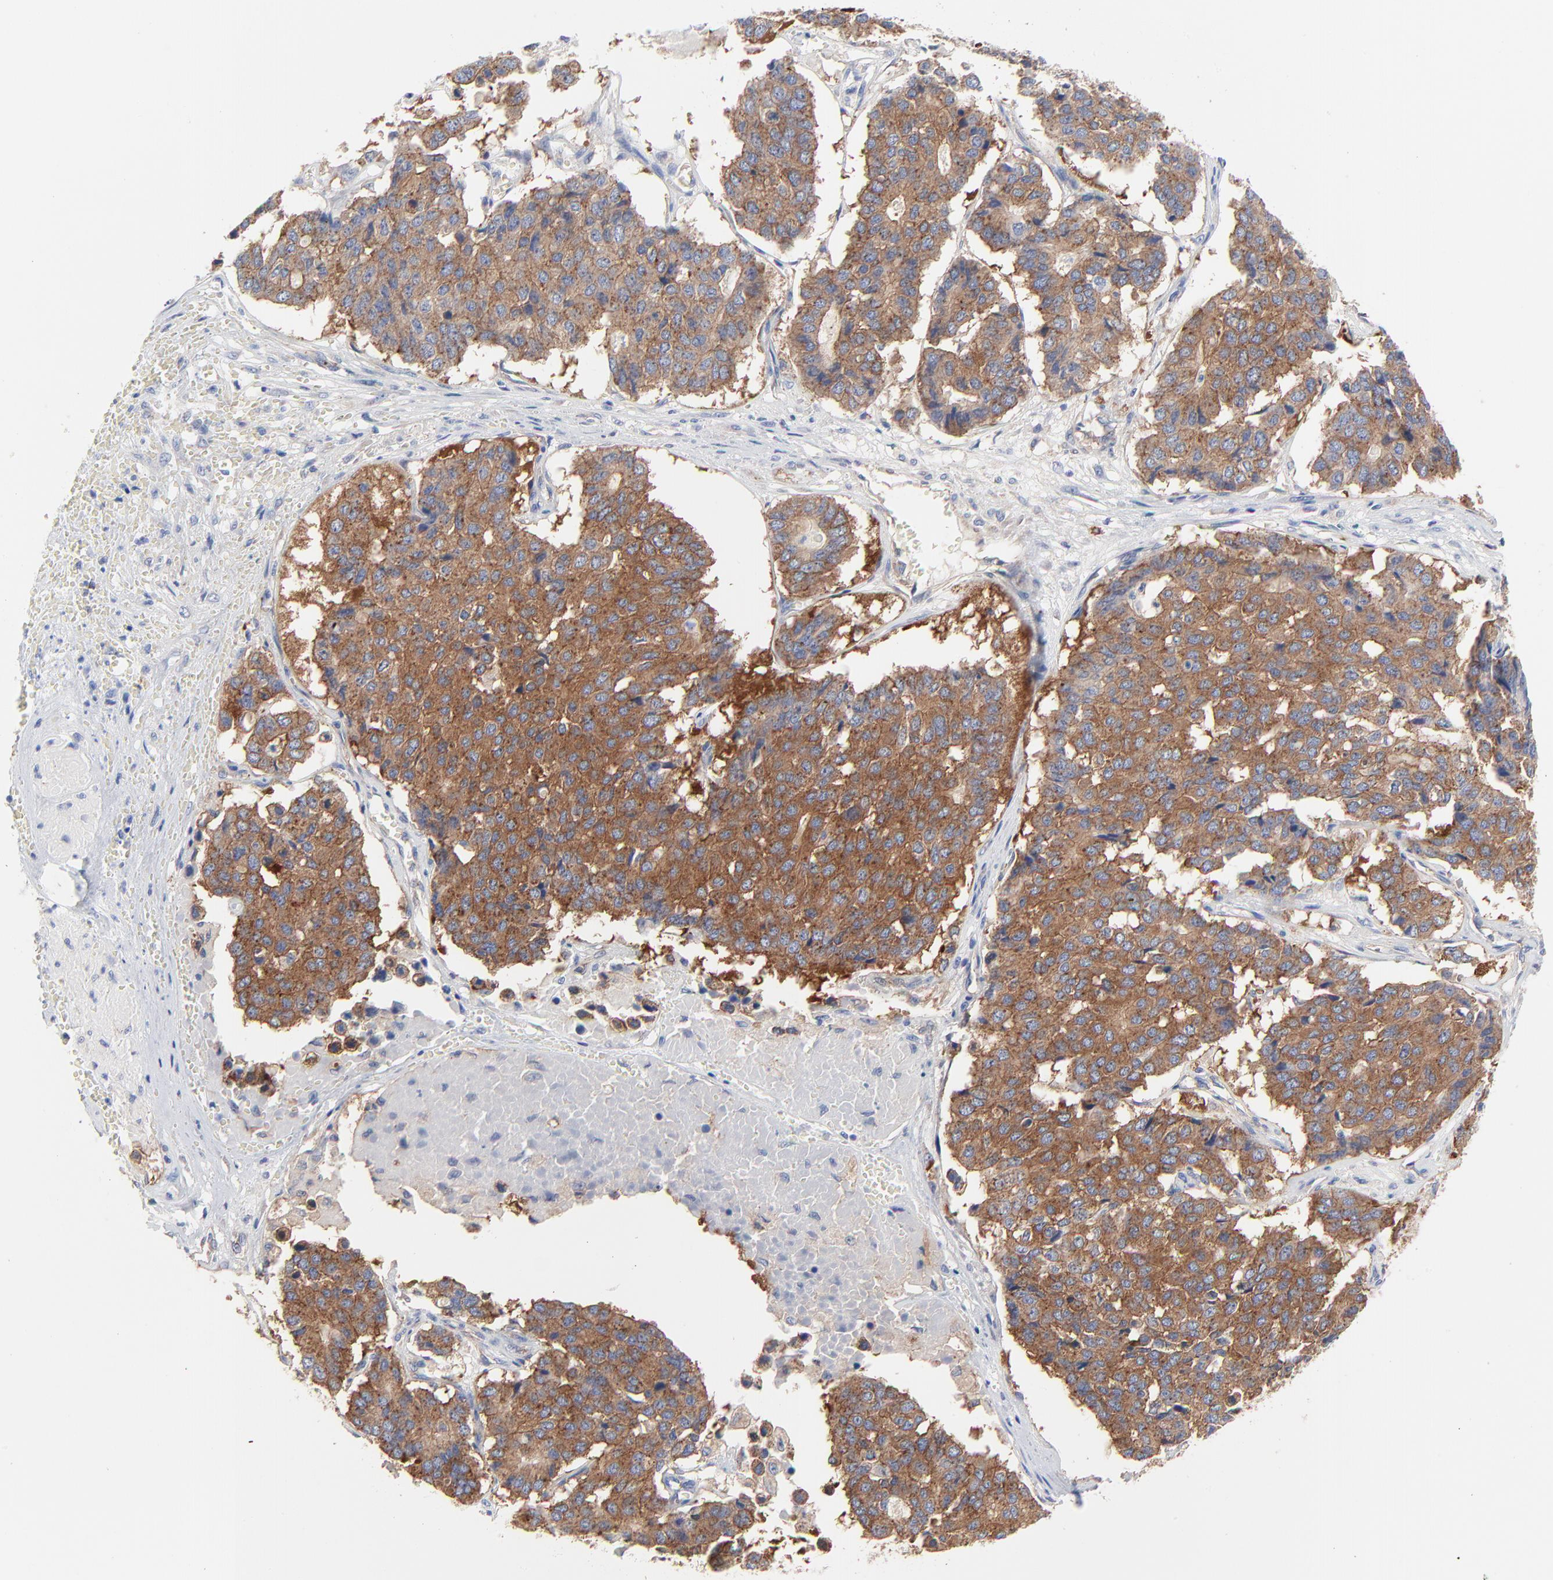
{"staining": {"intensity": "strong", "quantity": ">75%", "location": "cytoplasmic/membranous"}, "tissue": "pancreatic cancer", "cell_type": "Tumor cells", "image_type": "cancer", "snomed": [{"axis": "morphology", "description": "Adenocarcinoma, NOS"}, {"axis": "topography", "description": "Pancreas"}], "caption": "IHC image of neoplastic tissue: adenocarcinoma (pancreatic) stained using immunohistochemistry demonstrates high levels of strong protein expression localized specifically in the cytoplasmic/membranous of tumor cells, appearing as a cytoplasmic/membranous brown color.", "gene": "CD2AP", "patient": {"sex": "male", "age": 50}}